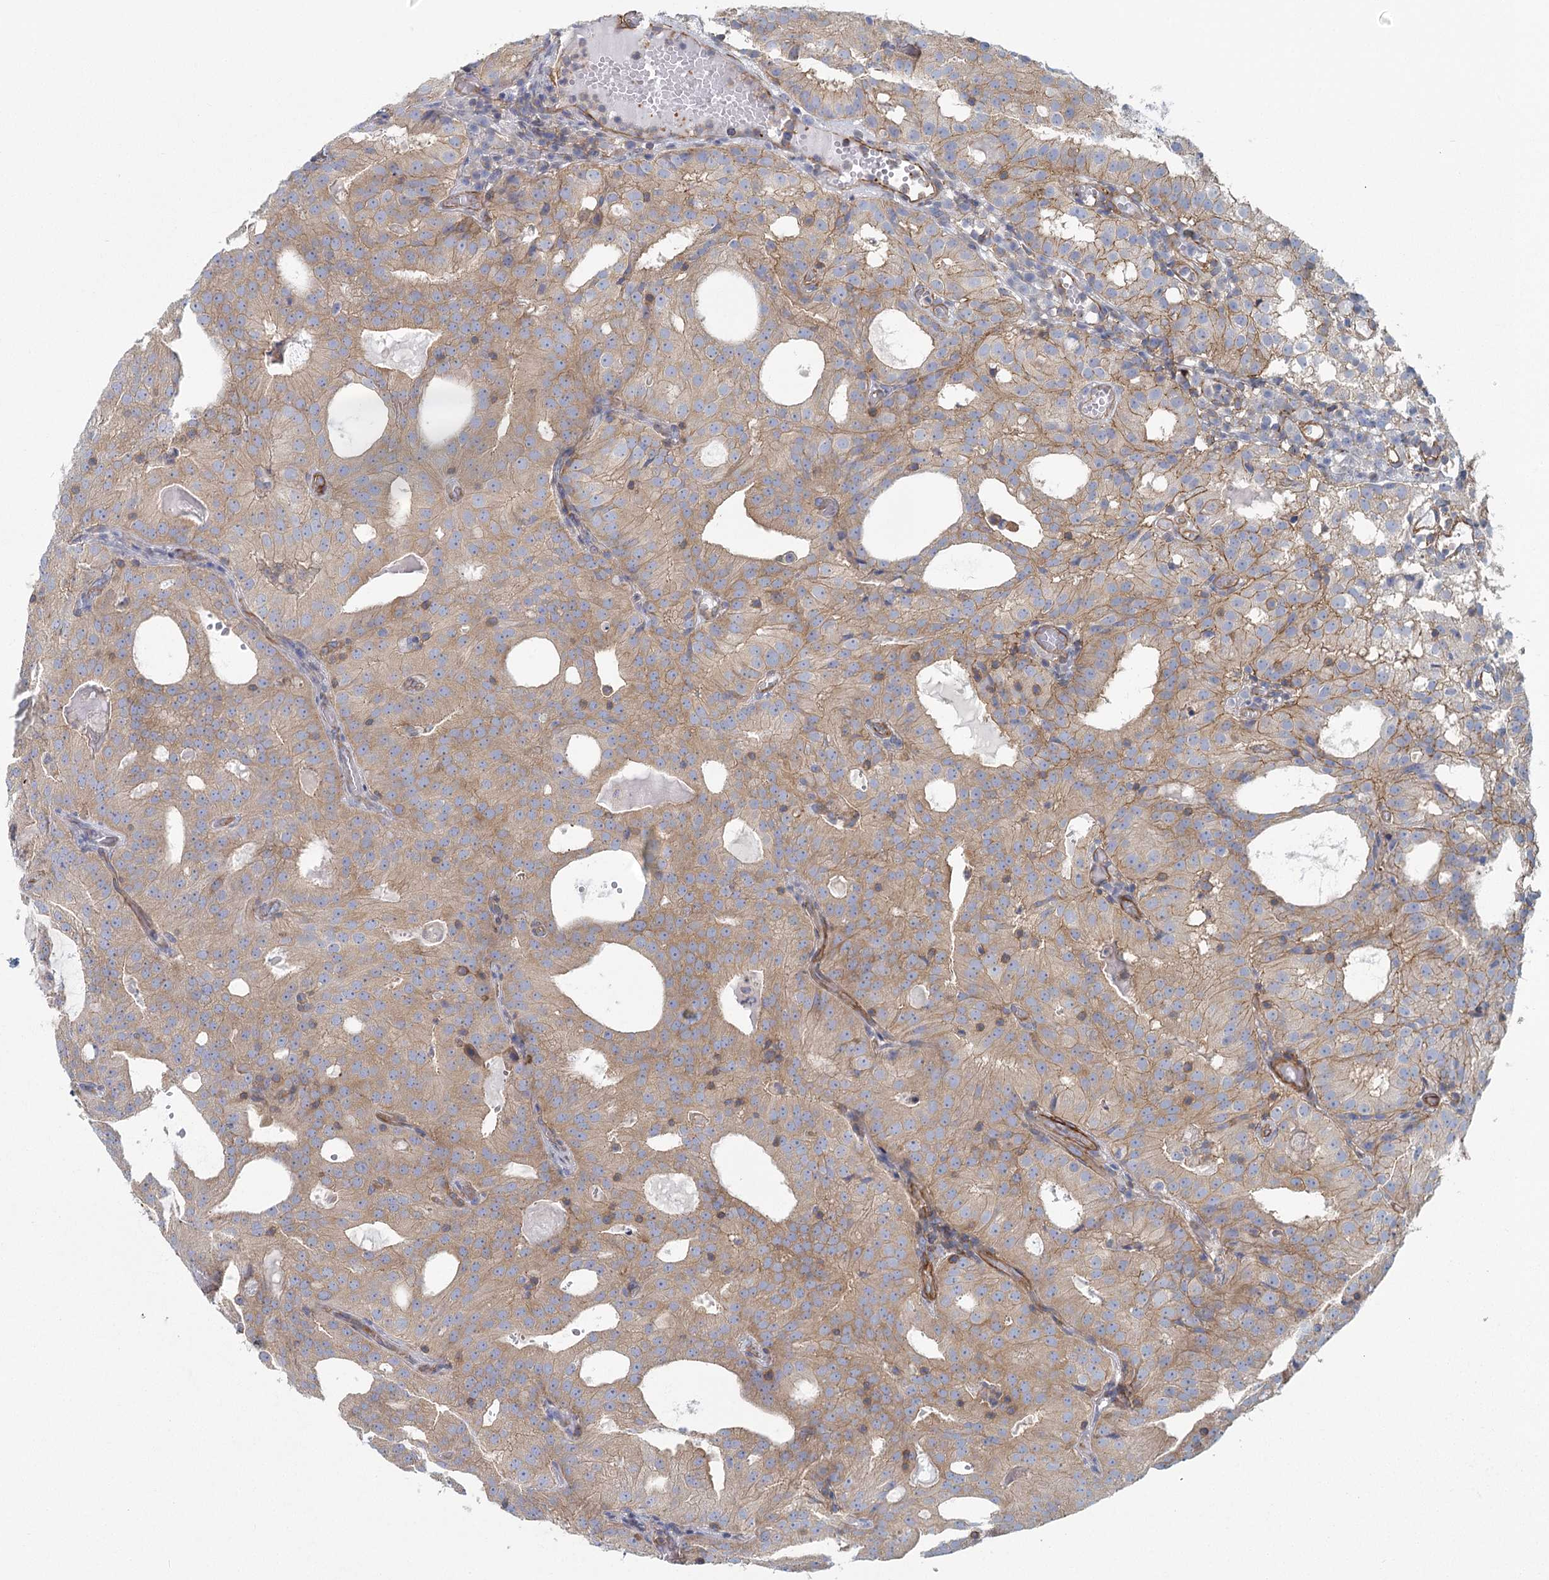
{"staining": {"intensity": "weak", "quantity": ">75%", "location": "cytoplasmic/membranous"}, "tissue": "prostate cancer", "cell_type": "Tumor cells", "image_type": "cancer", "snomed": [{"axis": "morphology", "description": "Adenocarcinoma, Medium grade"}, {"axis": "topography", "description": "Prostate"}], "caption": "Protein staining exhibits weak cytoplasmic/membranous expression in approximately >75% of tumor cells in prostate cancer (adenocarcinoma (medium-grade)). (brown staining indicates protein expression, while blue staining denotes nuclei).", "gene": "IFT46", "patient": {"sex": "male", "age": 88}}